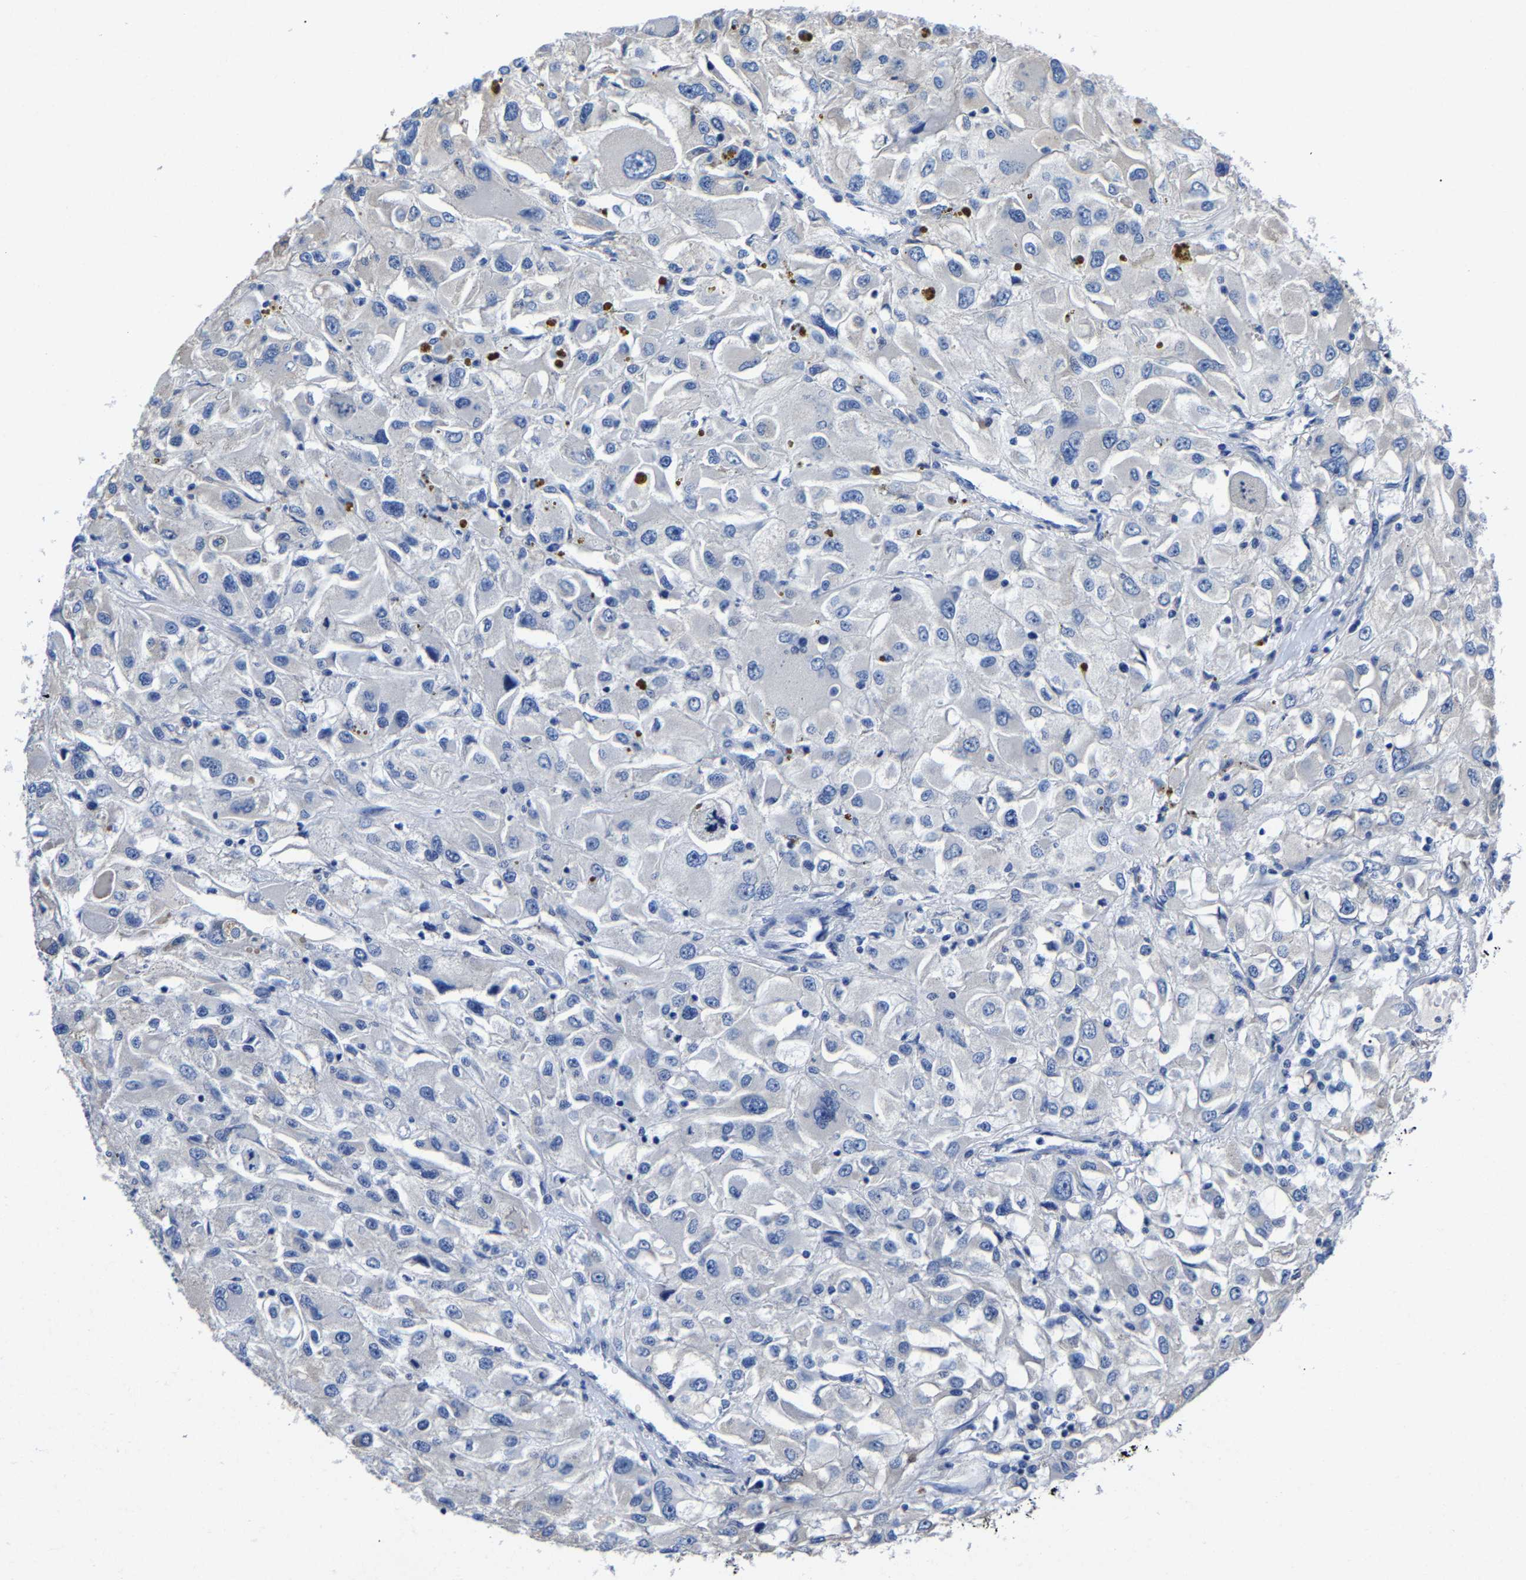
{"staining": {"intensity": "negative", "quantity": "none", "location": "none"}, "tissue": "renal cancer", "cell_type": "Tumor cells", "image_type": "cancer", "snomed": [{"axis": "morphology", "description": "Adenocarcinoma, NOS"}, {"axis": "topography", "description": "Kidney"}], "caption": "An immunohistochemistry micrograph of renal adenocarcinoma is shown. There is no staining in tumor cells of renal adenocarcinoma.", "gene": "SRPK2", "patient": {"sex": "female", "age": 52}}